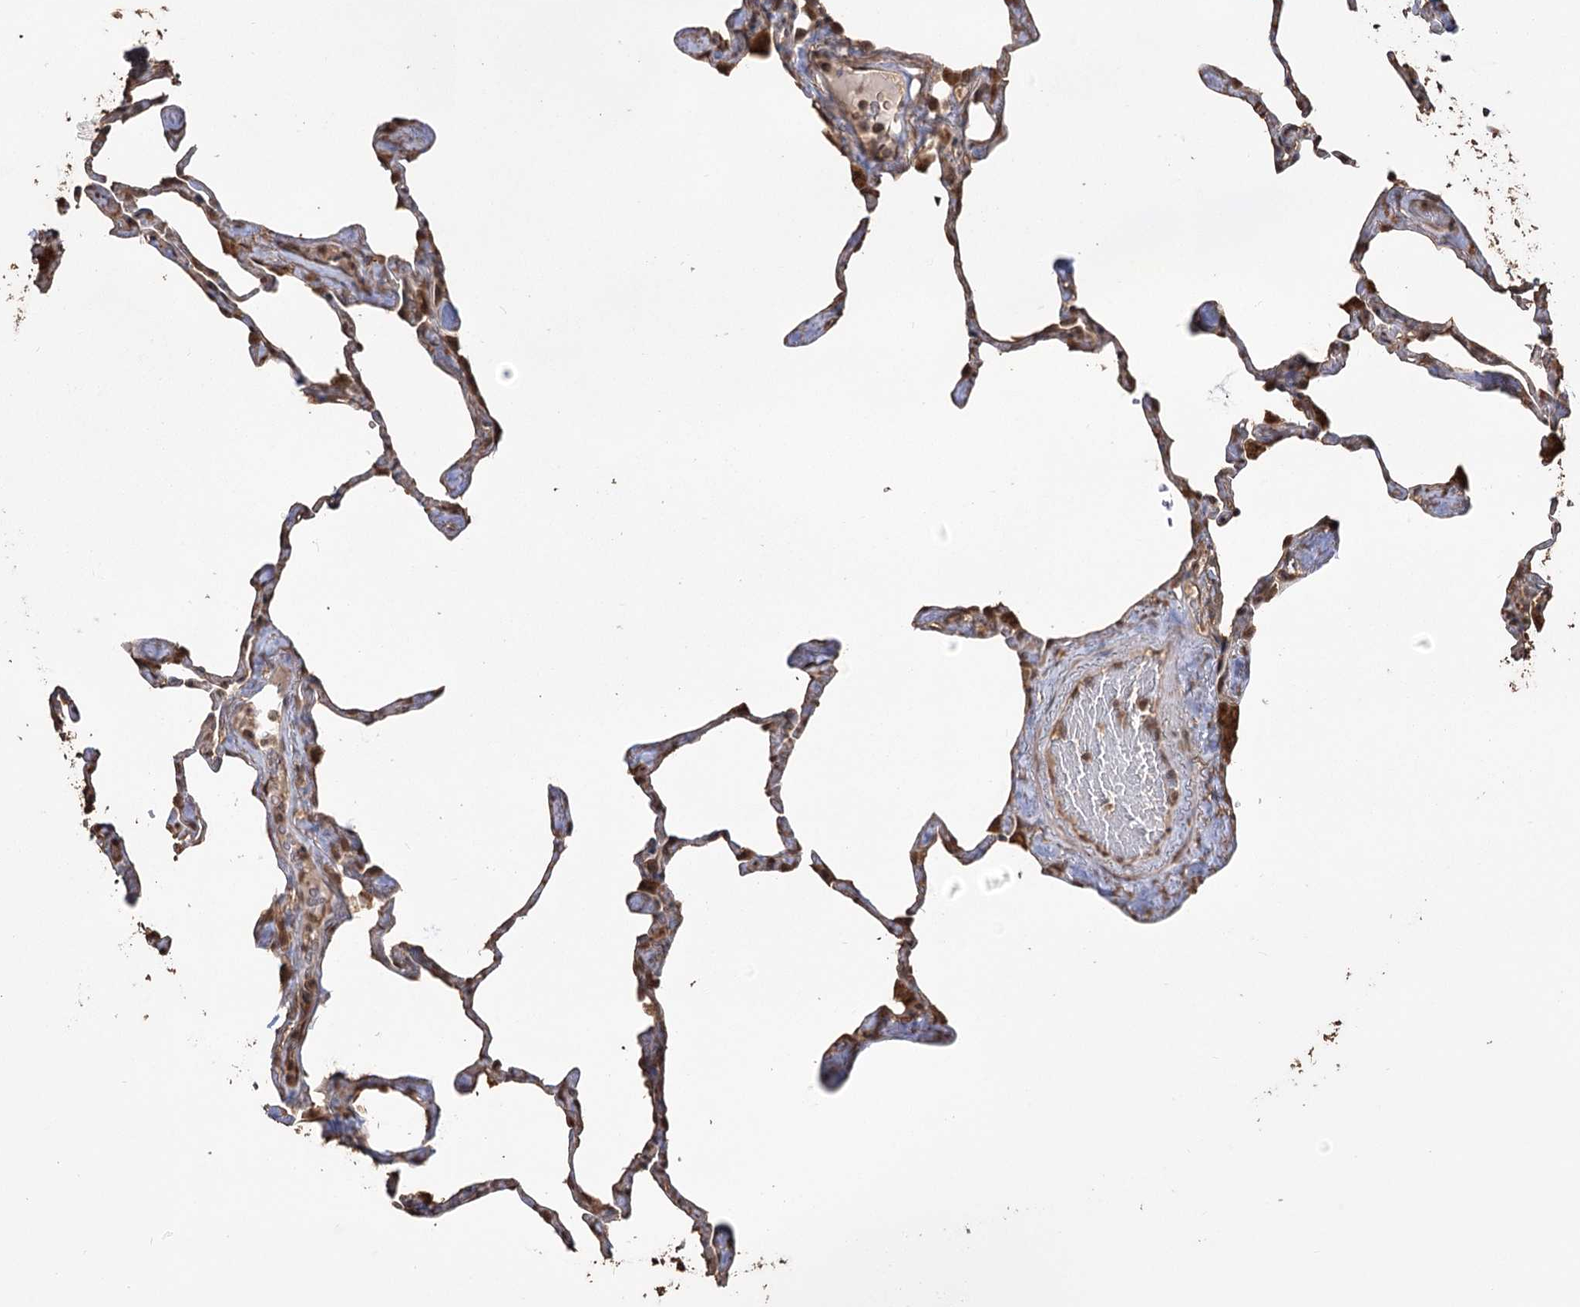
{"staining": {"intensity": "moderate", "quantity": "25%-75%", "location": "cytoplasmic/membranous"}, "tissue": "lung", "cell_type": "Alveolar cells", "image_type": "normal", "snomed": [{"axis": "morphology", "description": "Normal tissue, NOS"}, {"axis": "topography", "description": "Lung"}], "caption": "Lung stained with DAB (3,3'-diaminobenzidine) immunohistochemistry (IHC) displays medium levels of moderate cytoplasmic/membranous positivity in about 25%-75% of alveolar cells. Nuclei are stained in blue.", "gene": "PLCH1", "patient": {"sex": "male", "age": 65}}